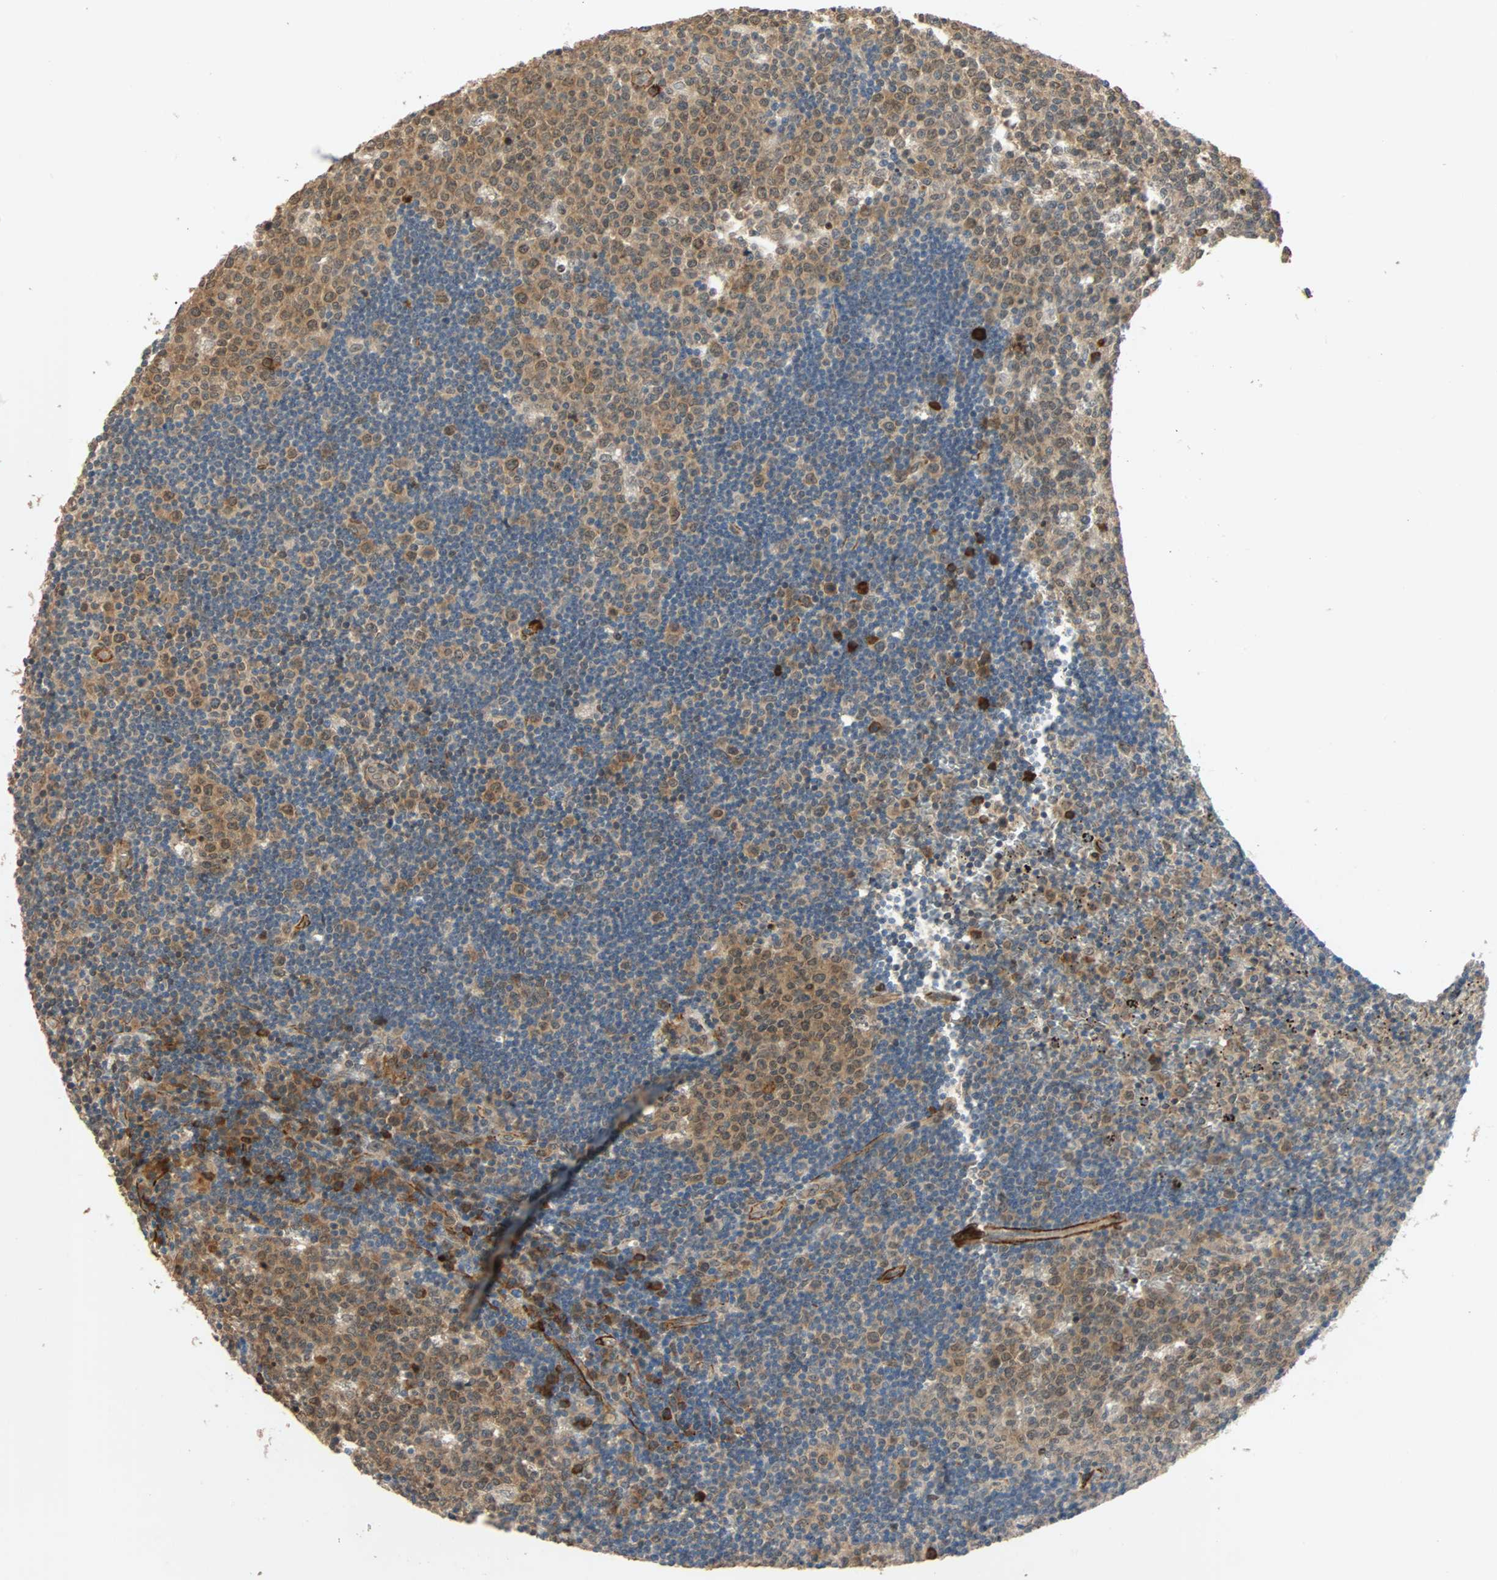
{"staining": {"intensity": "moderate", "quantity": ">75%", "location": "cytoplasmic/membranous"}, "tissue": "lymph node", "cell_type": "Germinal center cells", "image_type": "normal", "snomed": [{"axis": "morphology", "description": "Normal tissue, NOS"}, {"axis": "topography", "description": "Lymph node"}, {"axis": "topography", "description": "Salivary gland"}], "caption": "Immunohistochemical staining of unremarkable human lymph node shows moderate cytoplasmic/membranous protein expression in approximately >75% of germinal center cells. The staining was performed using DAB (3,3'-diaminobenzidine) to visualize the protein expression in brown, while the nuclei were stained in blue with hematoxylin (Magnification: 20x).", "gene": "QSER1", "patient": {"sex": "male", "age": 8}}